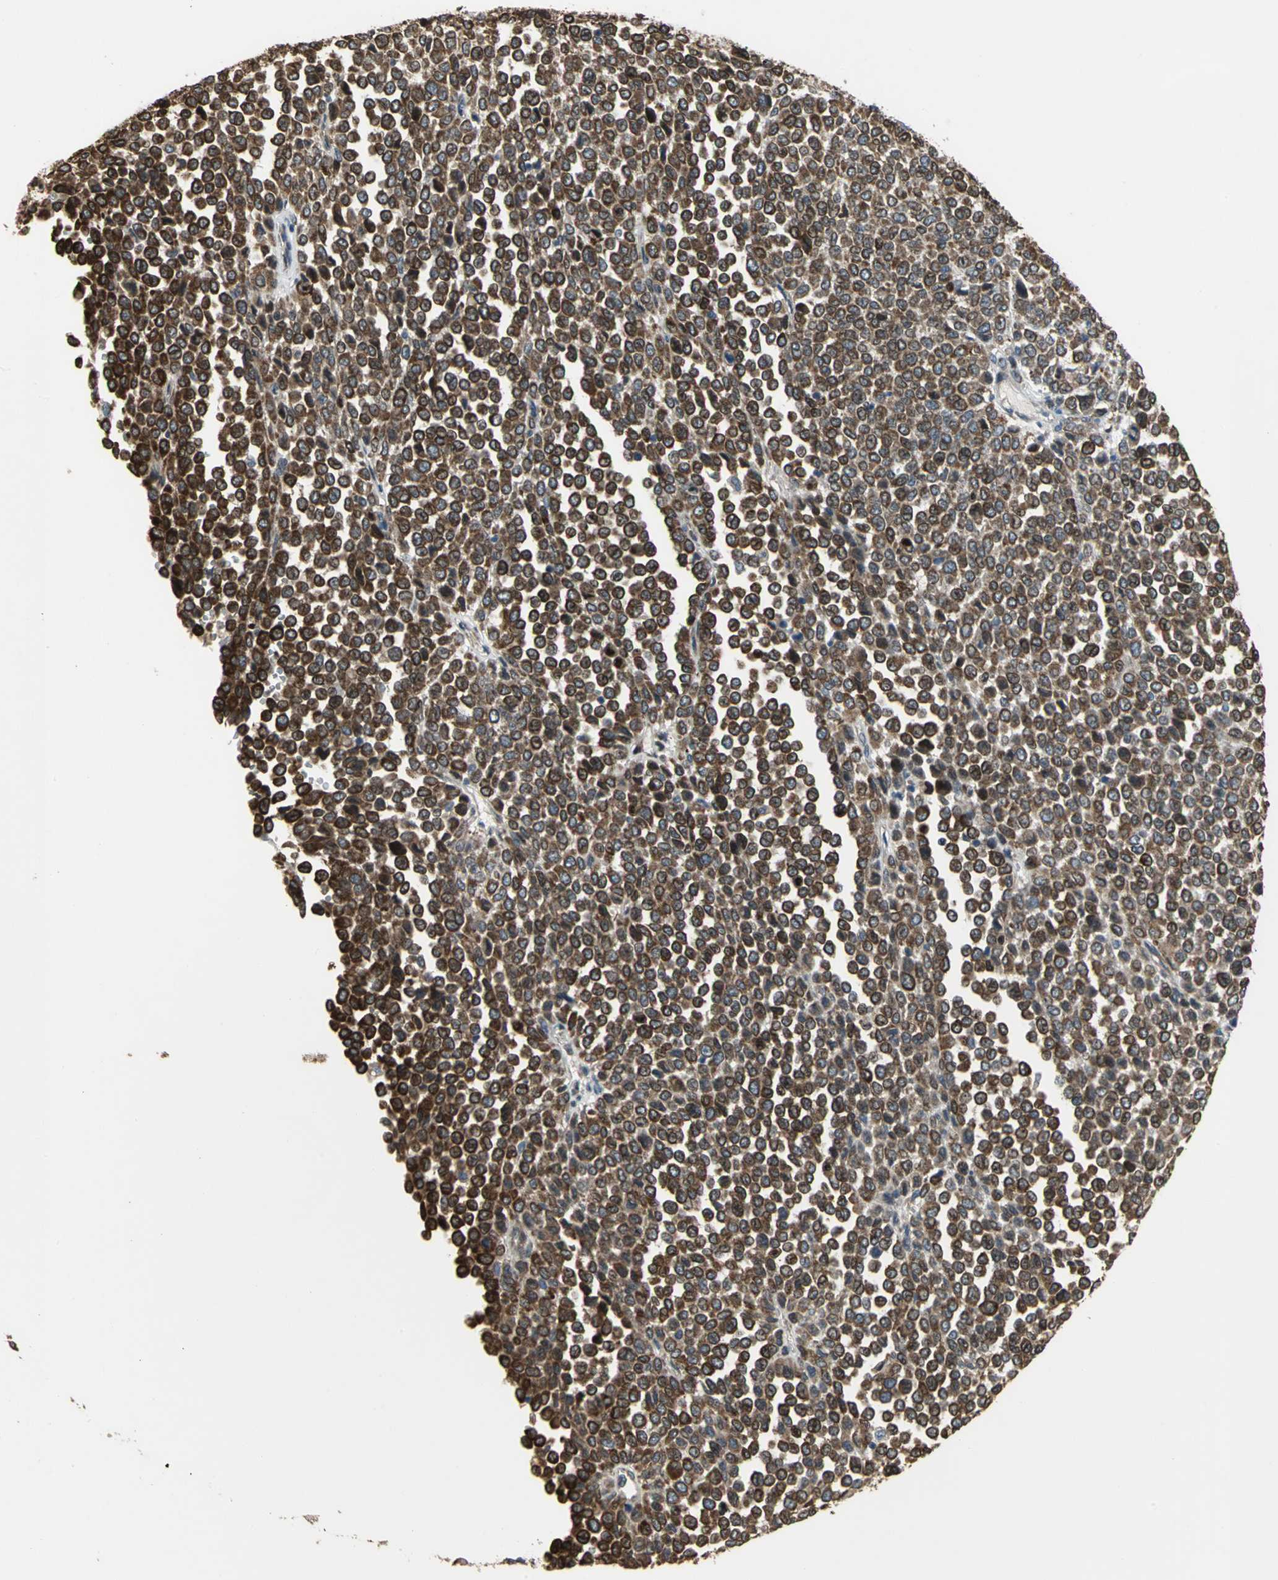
{"staining": {"intensity": "strong", "quantity": ">75%", "location": "cytoplasmic/membranous"}, "tissue": "melanoma", "cell_type": "Tumor cells", "image_type": "cancer", "snomed": [{"axis": "morphology", "description": "Malignant melanoma, Metastatic site"}, {"axis": "topography", "description": "Pancreas"}], "caption": "Immunohistochemistry (IHC) of human melanoma exhibits high levels of strong cytoplasmic/membranous expression in about >75% of tumor cells.", "gene": "SYVN1", "patient": {"sex": "female", "age": 30}}